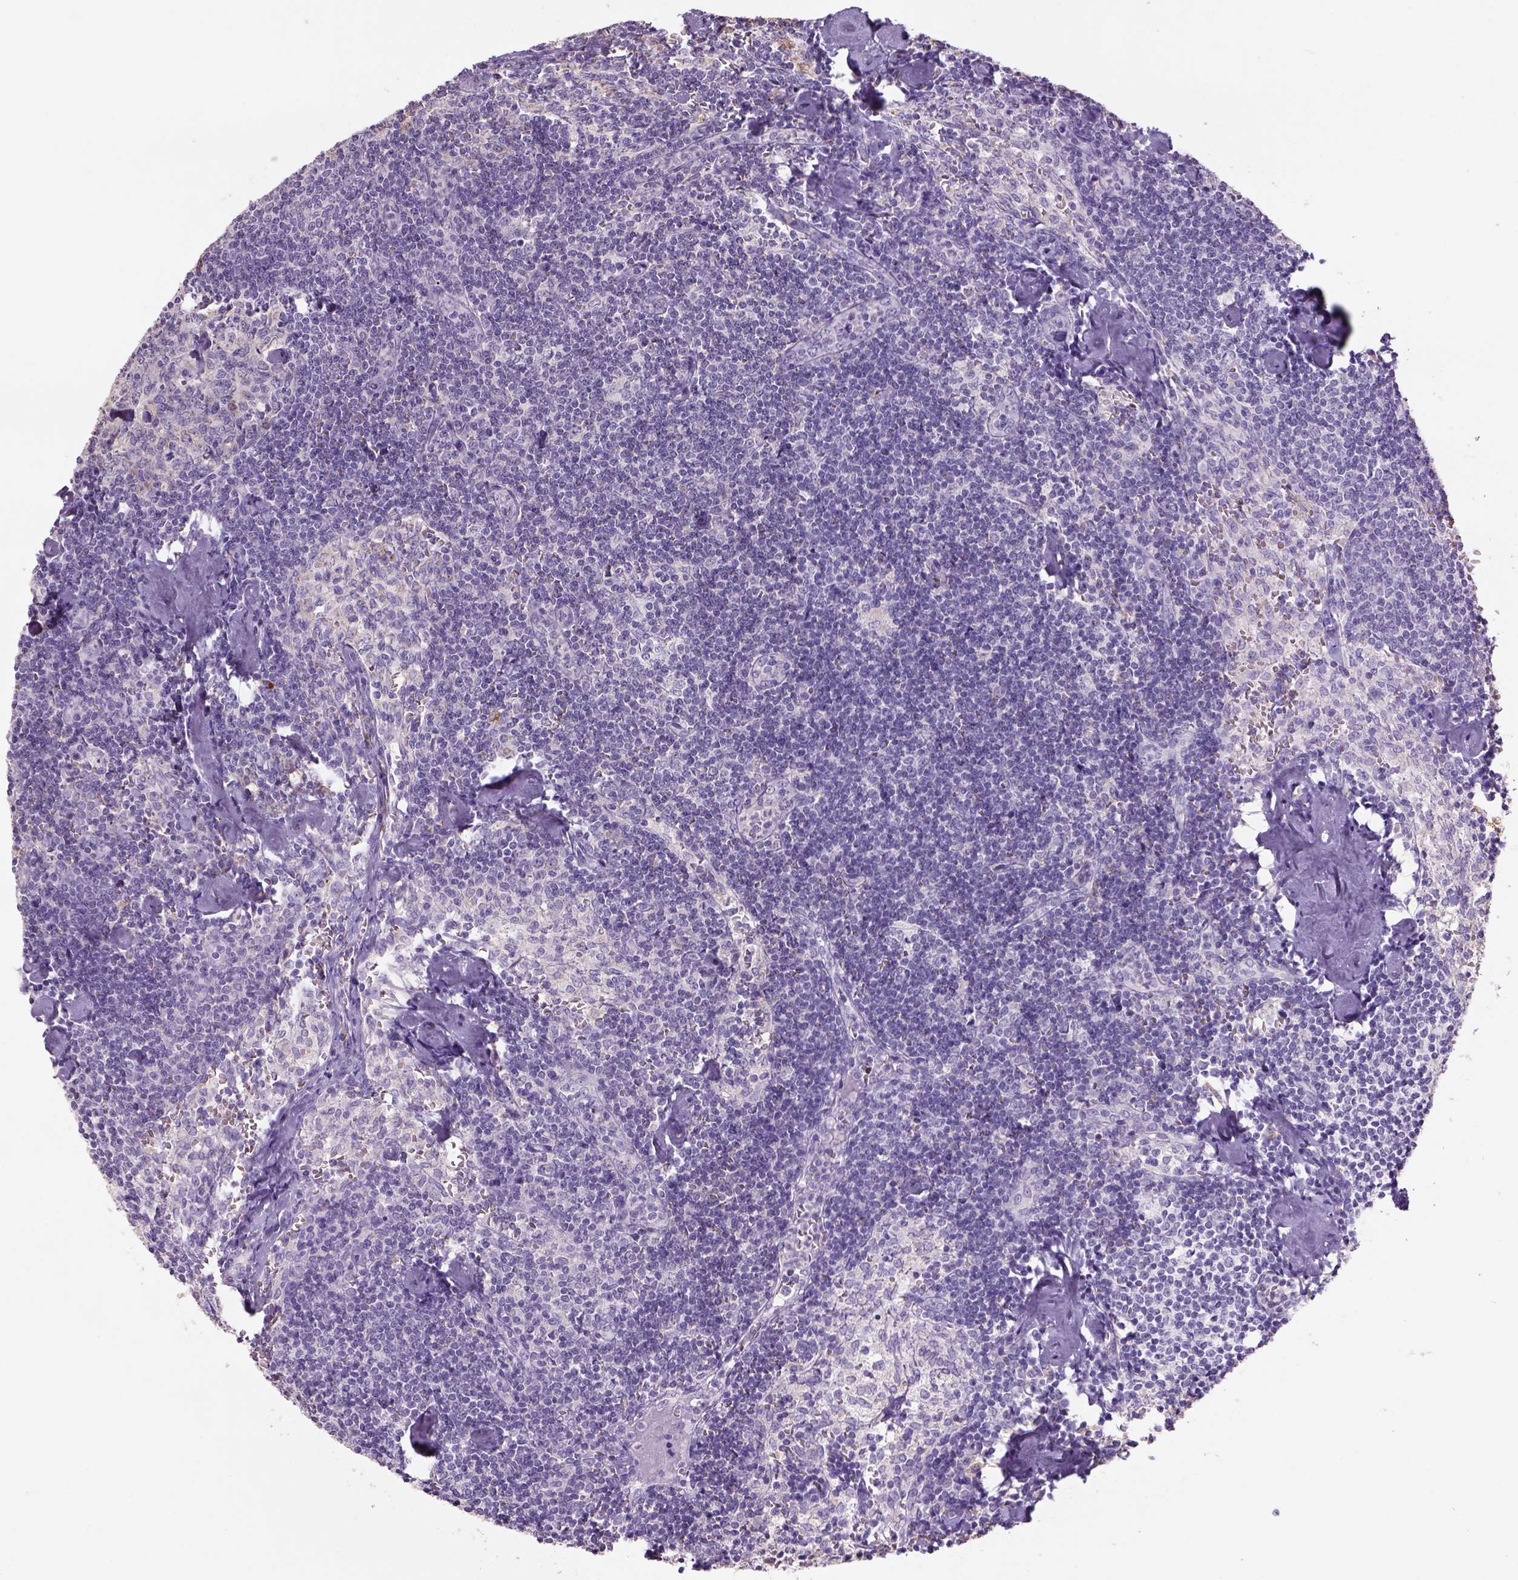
{"staining": {"intensity": "negative", "quantity": "none", "location": "none"}, "tissue": "lymph node", "cell_type": "Germinal center cells", "image_type": "normal", "snomed": [{"axis": "morphology", "description": "Normal tissue, NOS"}, {"axis": "topography", "description": "Lymph node"}], "caption": "DAB immunohistochemical staining of benign lymph node exhibits no significant staining in germinal center cells.", "gene": "NAALAD2", "patient": {"sex": "female", "age": 50}}